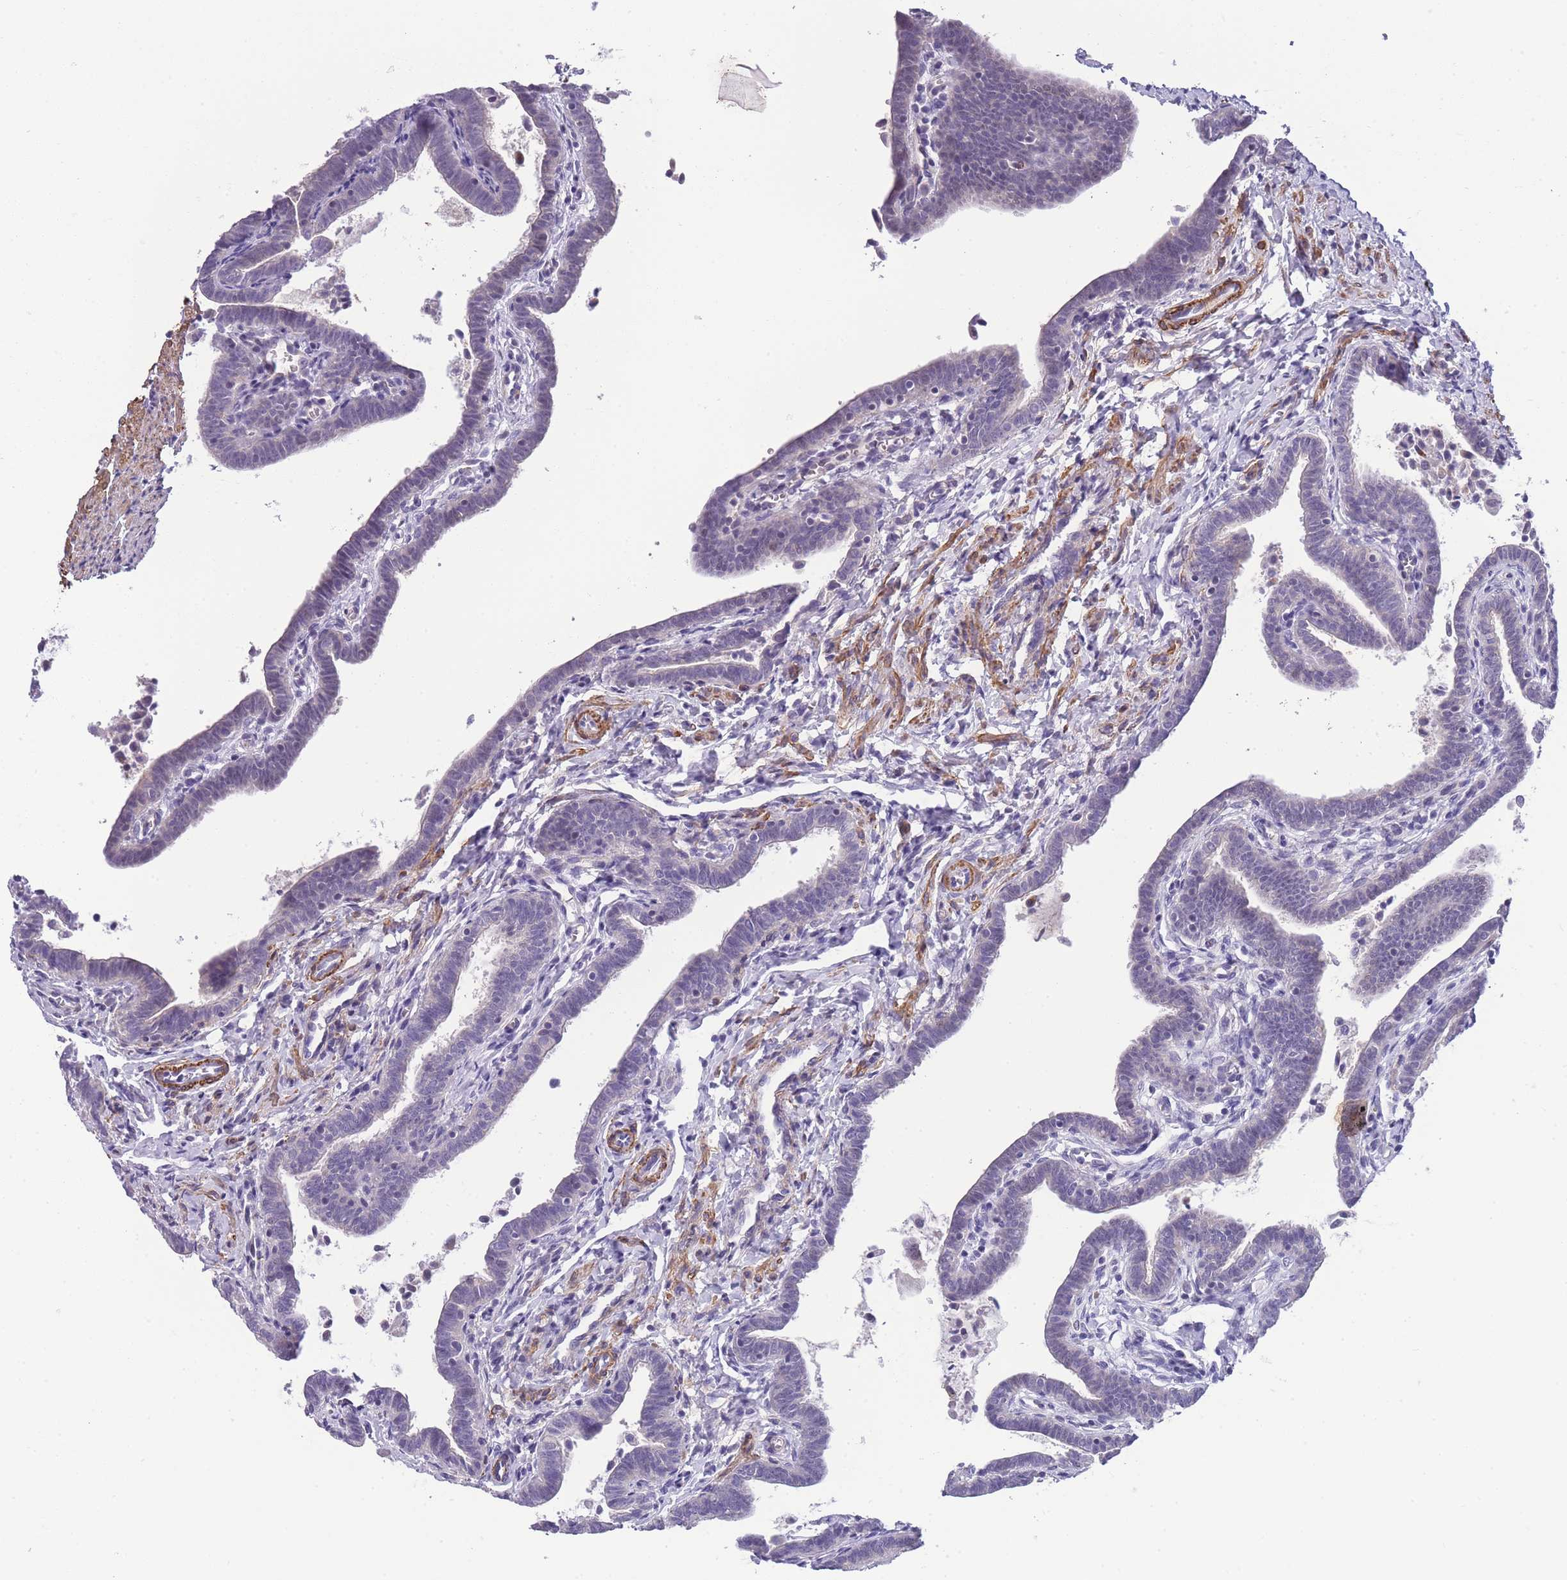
{"staining": {"intensity": "weak", "quantity": "<25%", "location": "cytoplasmic/membranous"}, "tissue": "fallopian tube", "cell_type": "Glandular cells", "image_type": "normal", "snomed": [{"axis": "morphology", "description": "Normal tissue, NOS"}, {"axis": "topography", "description": "Fallopian tube"}], "caption": "Immunohistochemistry (IHC) micrograph of normal fallopian tube: fallopian tube stained with DAB (3,3'-diaminobenzidine) shows no significant protein expression in glandular cells.", "gene": "FAM124A", "patient": {"sex": "female", "age": 36}}